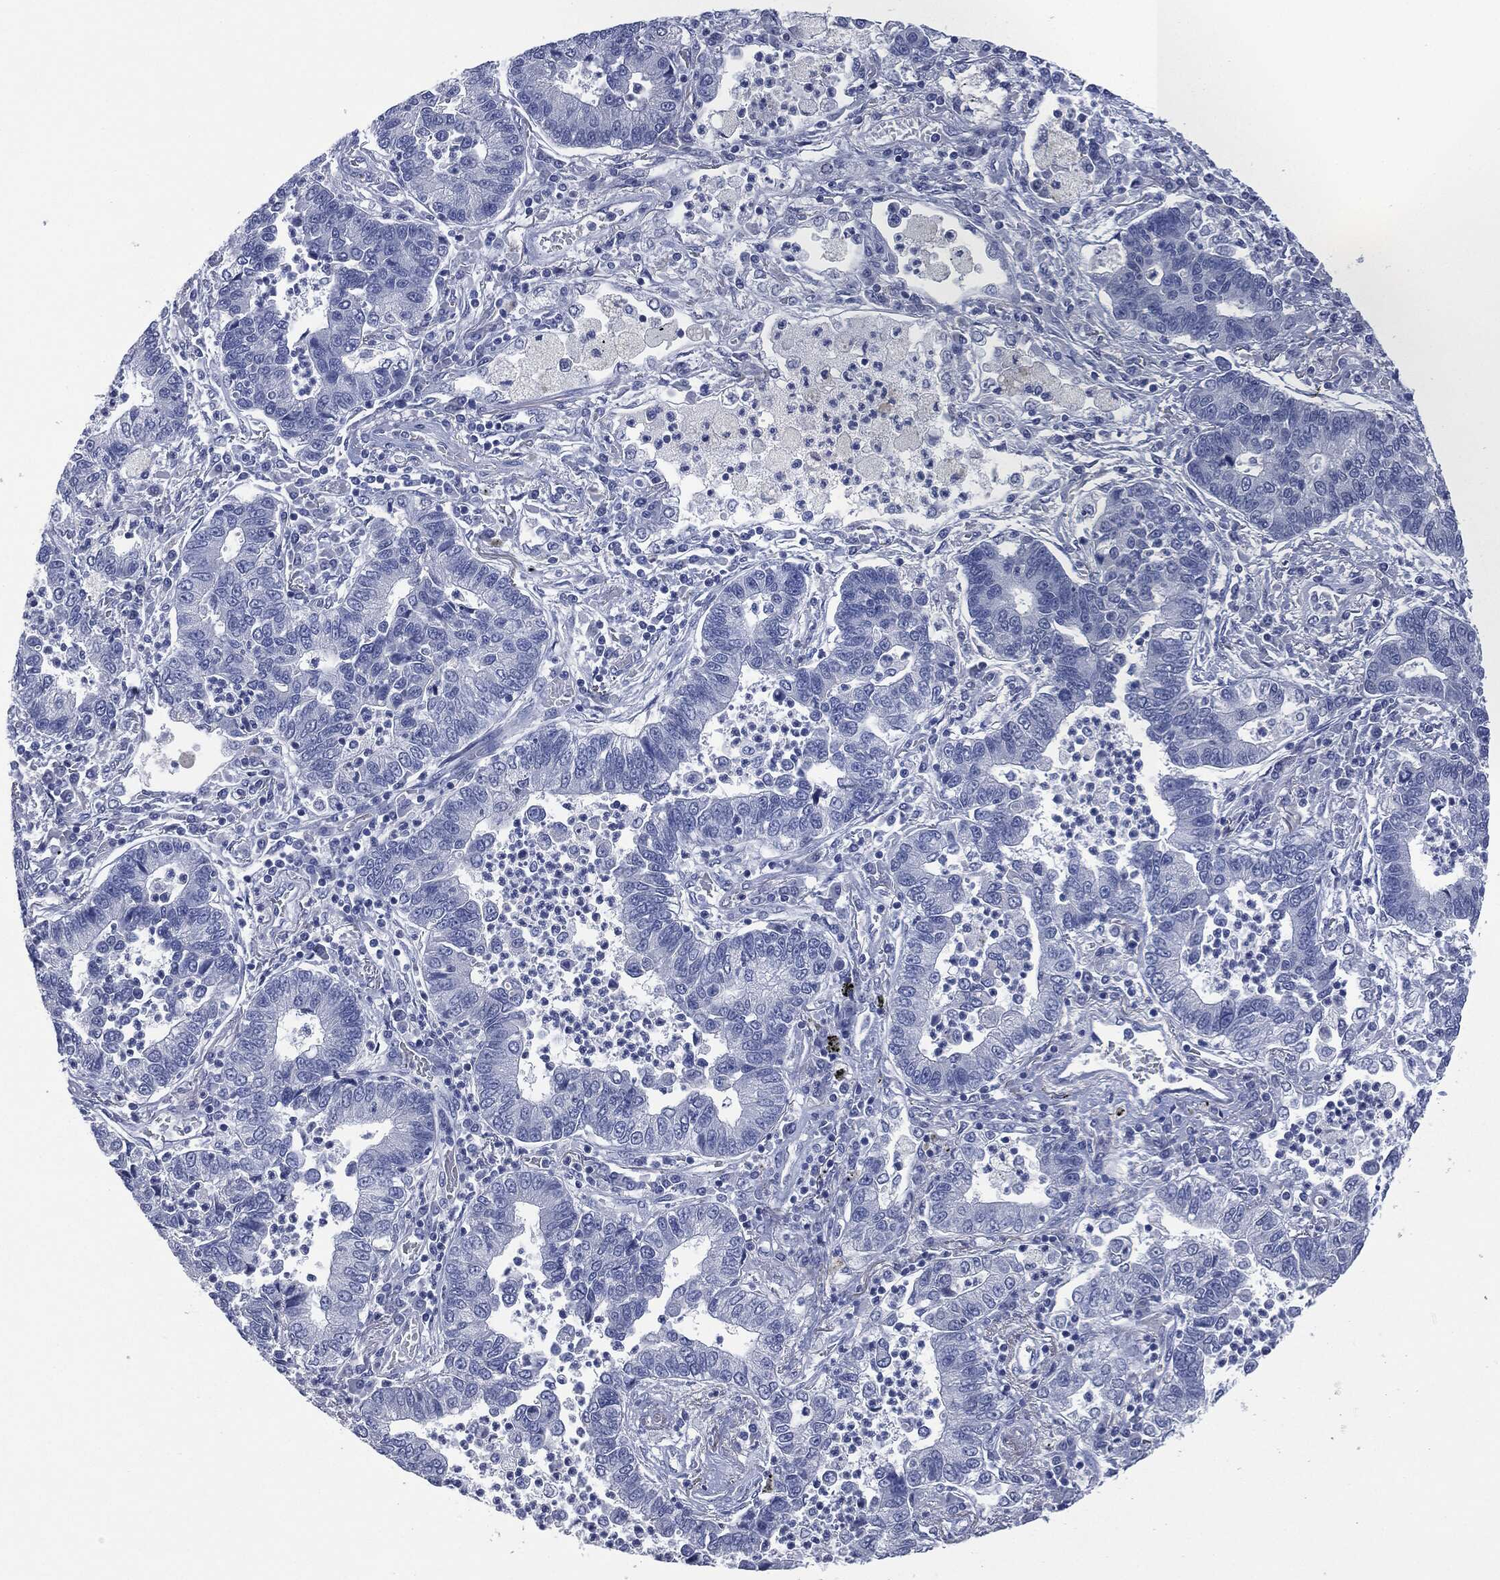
{"staining": {"intensity": "negative", "quantity": "none", "location": "none"}, "tissue": "lung cancer", "cell_type": "Tumor cells", "image_type": "cancer", "snomed": [{"axis": "morphology", "description": "Adenocarcinoma, NOS"}, {"axis": "topography", "description": "Lung"}], "caption": "The immunohistochemistry histopathology image has no significant expression in tumor cells of lung cancer (adenocarcinoma) tissue.", "gene": "MUC16", "patient": {"sex": "female", "age": 57}}